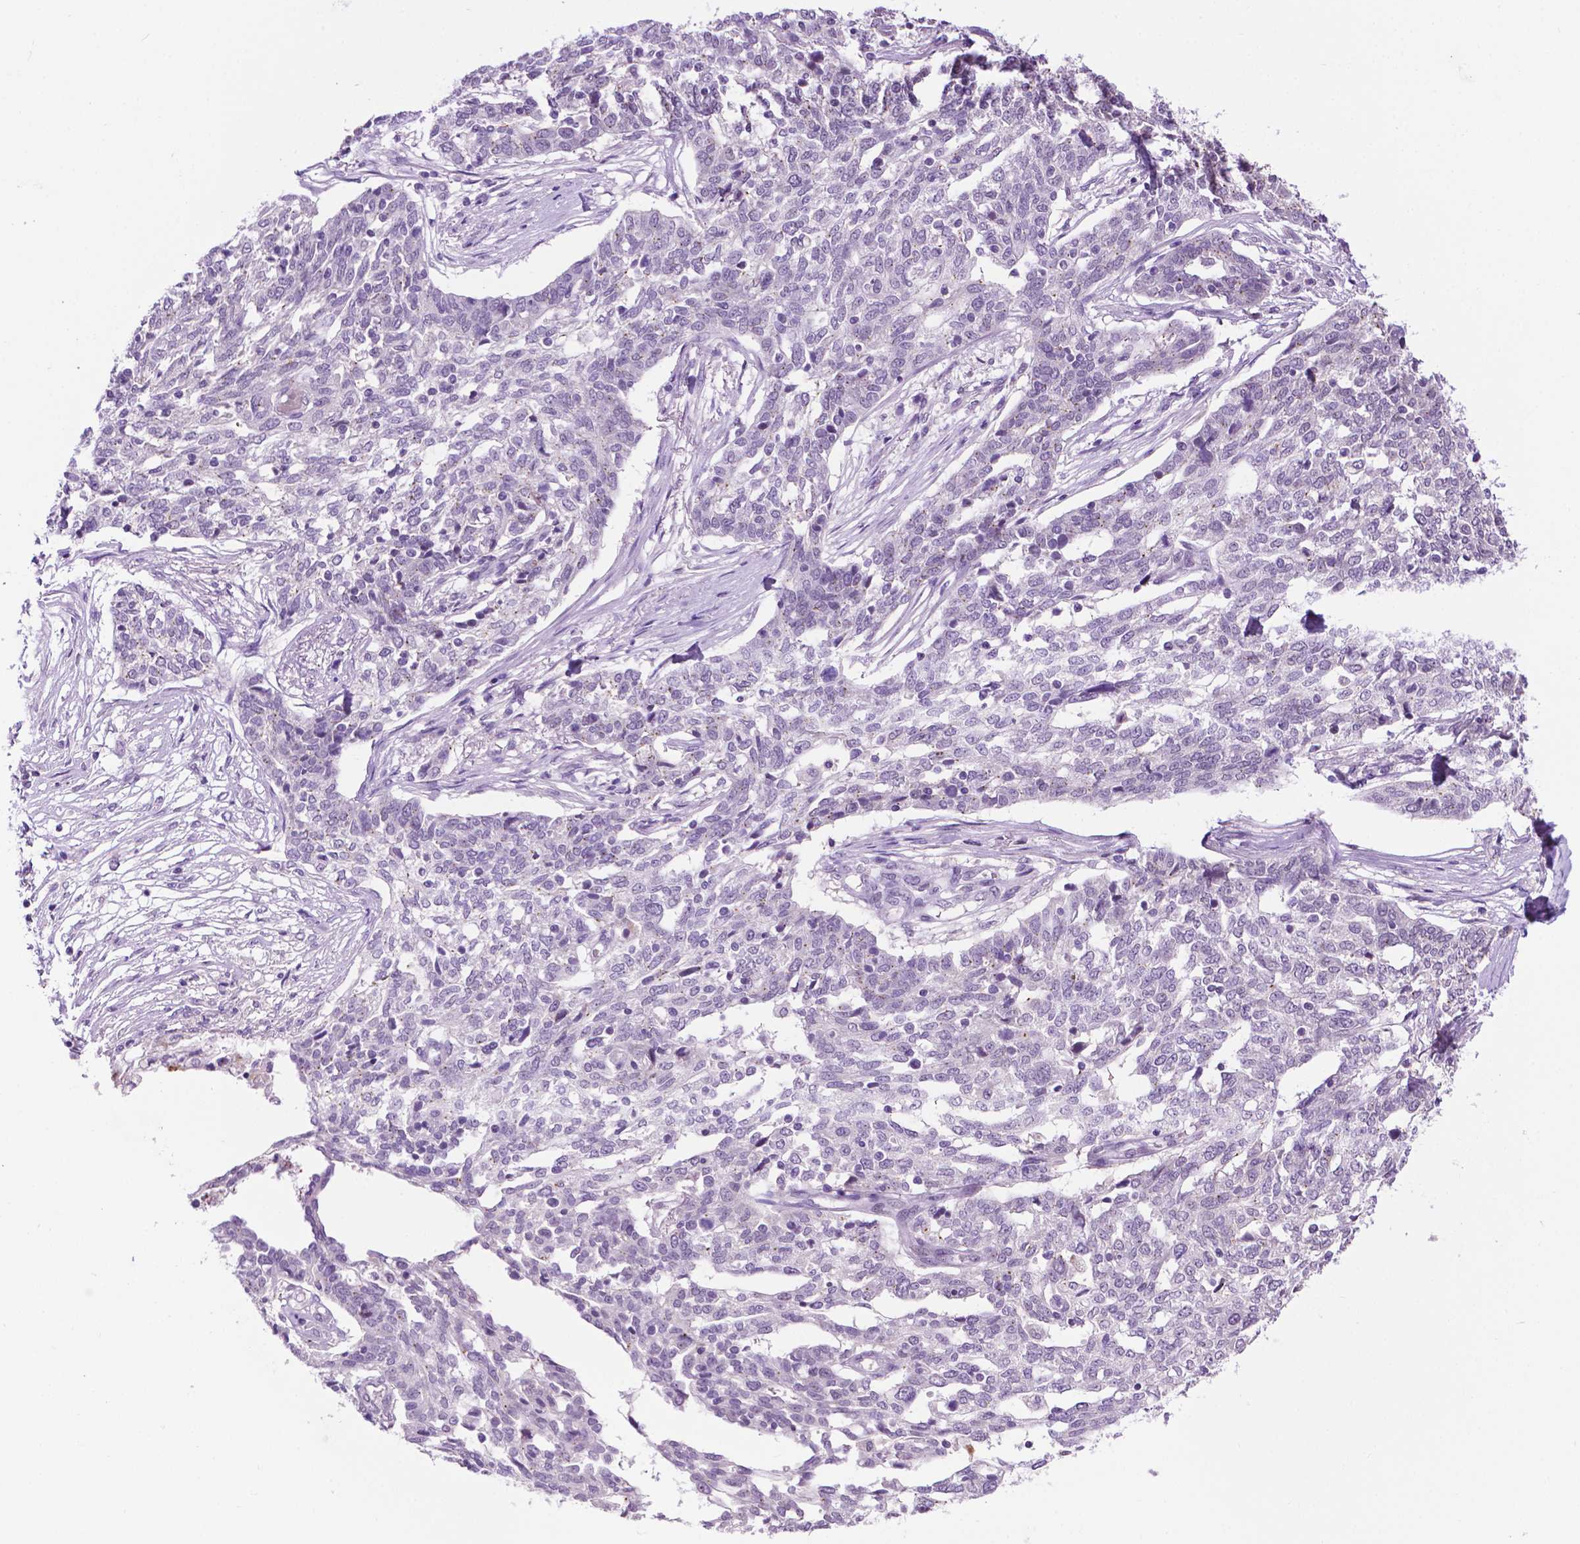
{"staining": {"intensity": "negative", "quantity": "none", "location": "none"}, "tissue": "ovarian cancer", "cell_type": "Tumor cells", "image_type": "cancer", "snomed": [{"axis": "morphology", "description": "Cystadenocarcinoma, serous, NOS"}, {"axis": "topography", "description": "Ovary"}], "caption": "DAB (3,3'-diaminobenzidine) immunohistochemical staining of human ovarian cancer exhibits no significant positivity in tumor cells.", "gene": "MMP27", "patient": {"sex": "female", "age": 67}}